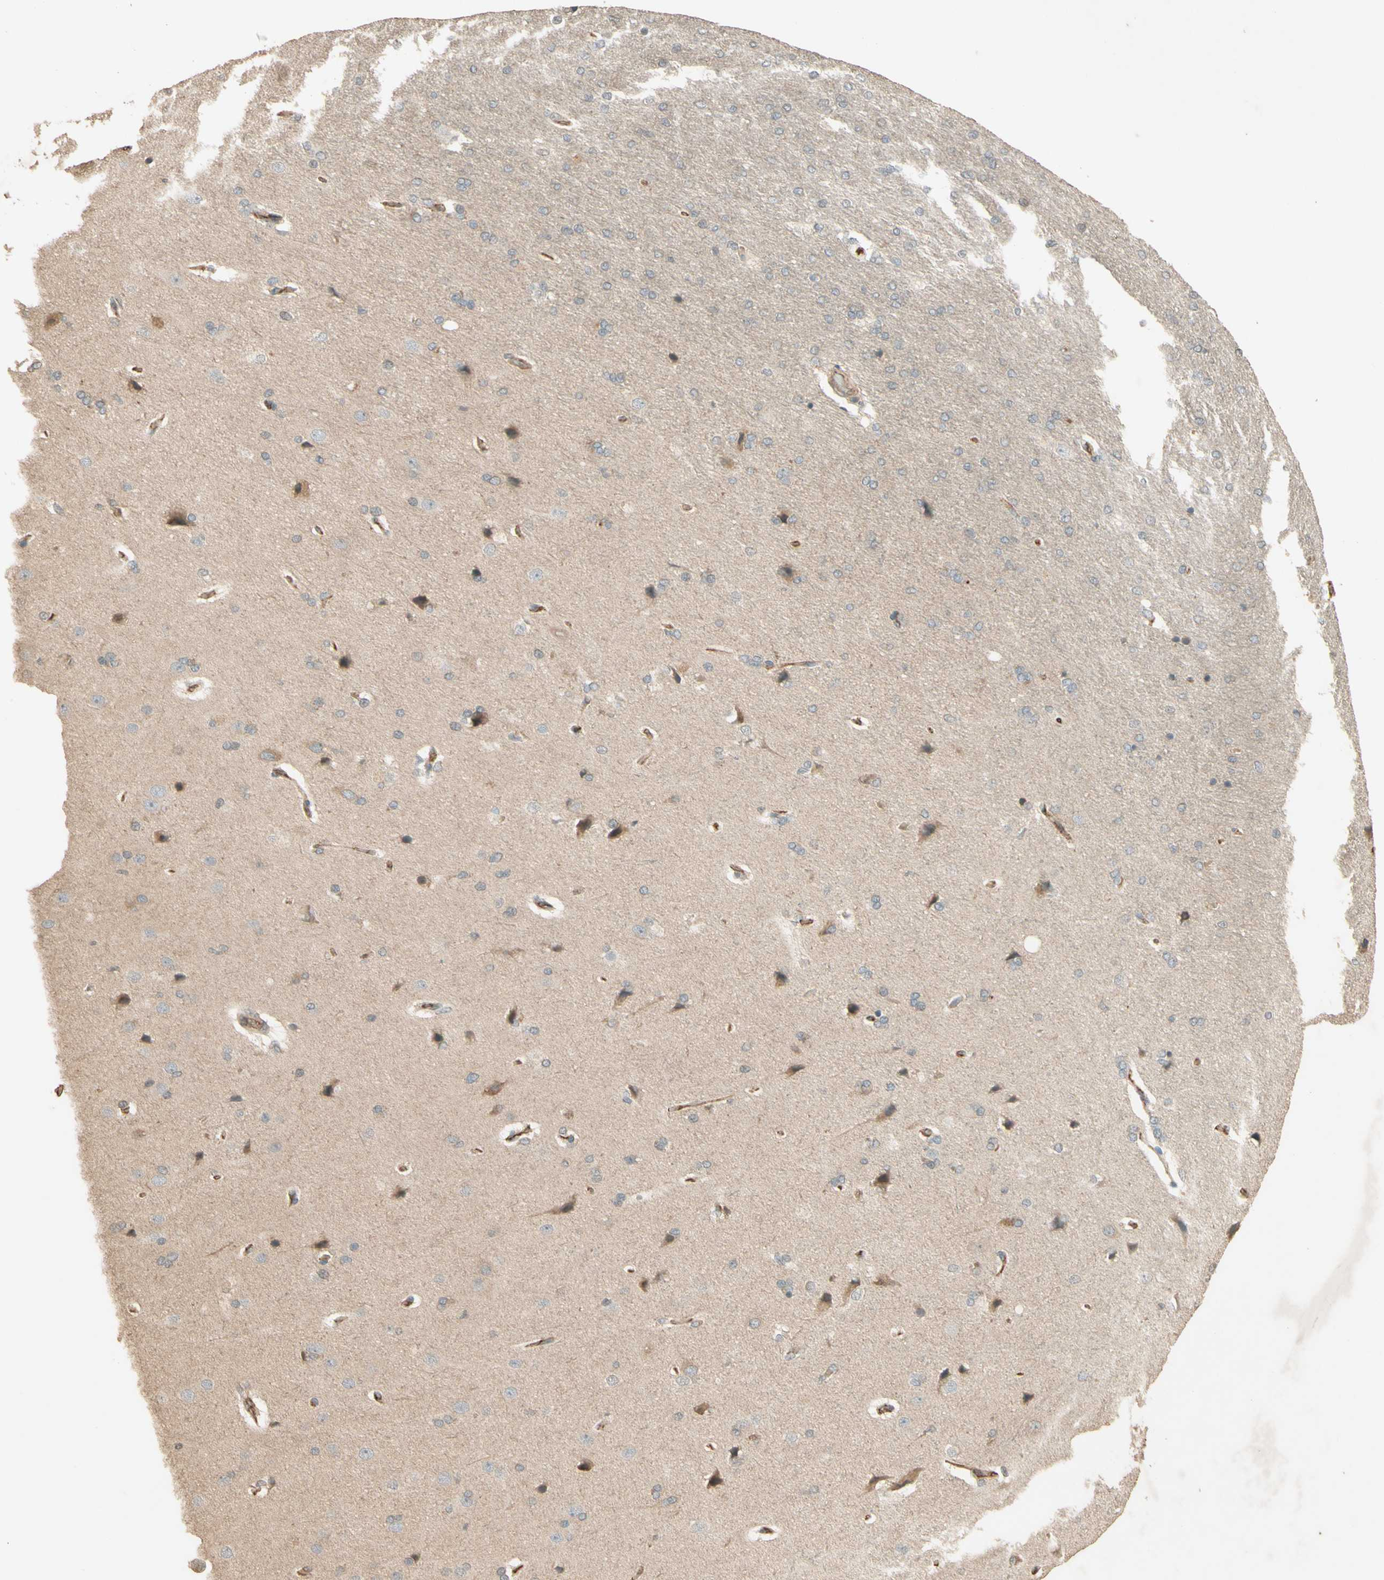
{"staining": {"intensity": "negative", "quantity": "none", "location": "none"}, "tissue": "cerebral cortex", "cell_type": "Endothelial cells", "image_type": "normal", "snomed": [{"axis": "morphology", "description": "Normal tissue, NOS"}, {"axis": "topography", "description": "Cerebral cortex"}], "caption": "An immunohistochemistry (IHC) micrograph of unremarkable cerebral cortex is shown. There is no staining in endothelial cells of cerebral cortex. (IHC, brightfield microscopy, high magnification).", "gene": "SMAD9", "patient": {"sex": "male", "age": 62}}